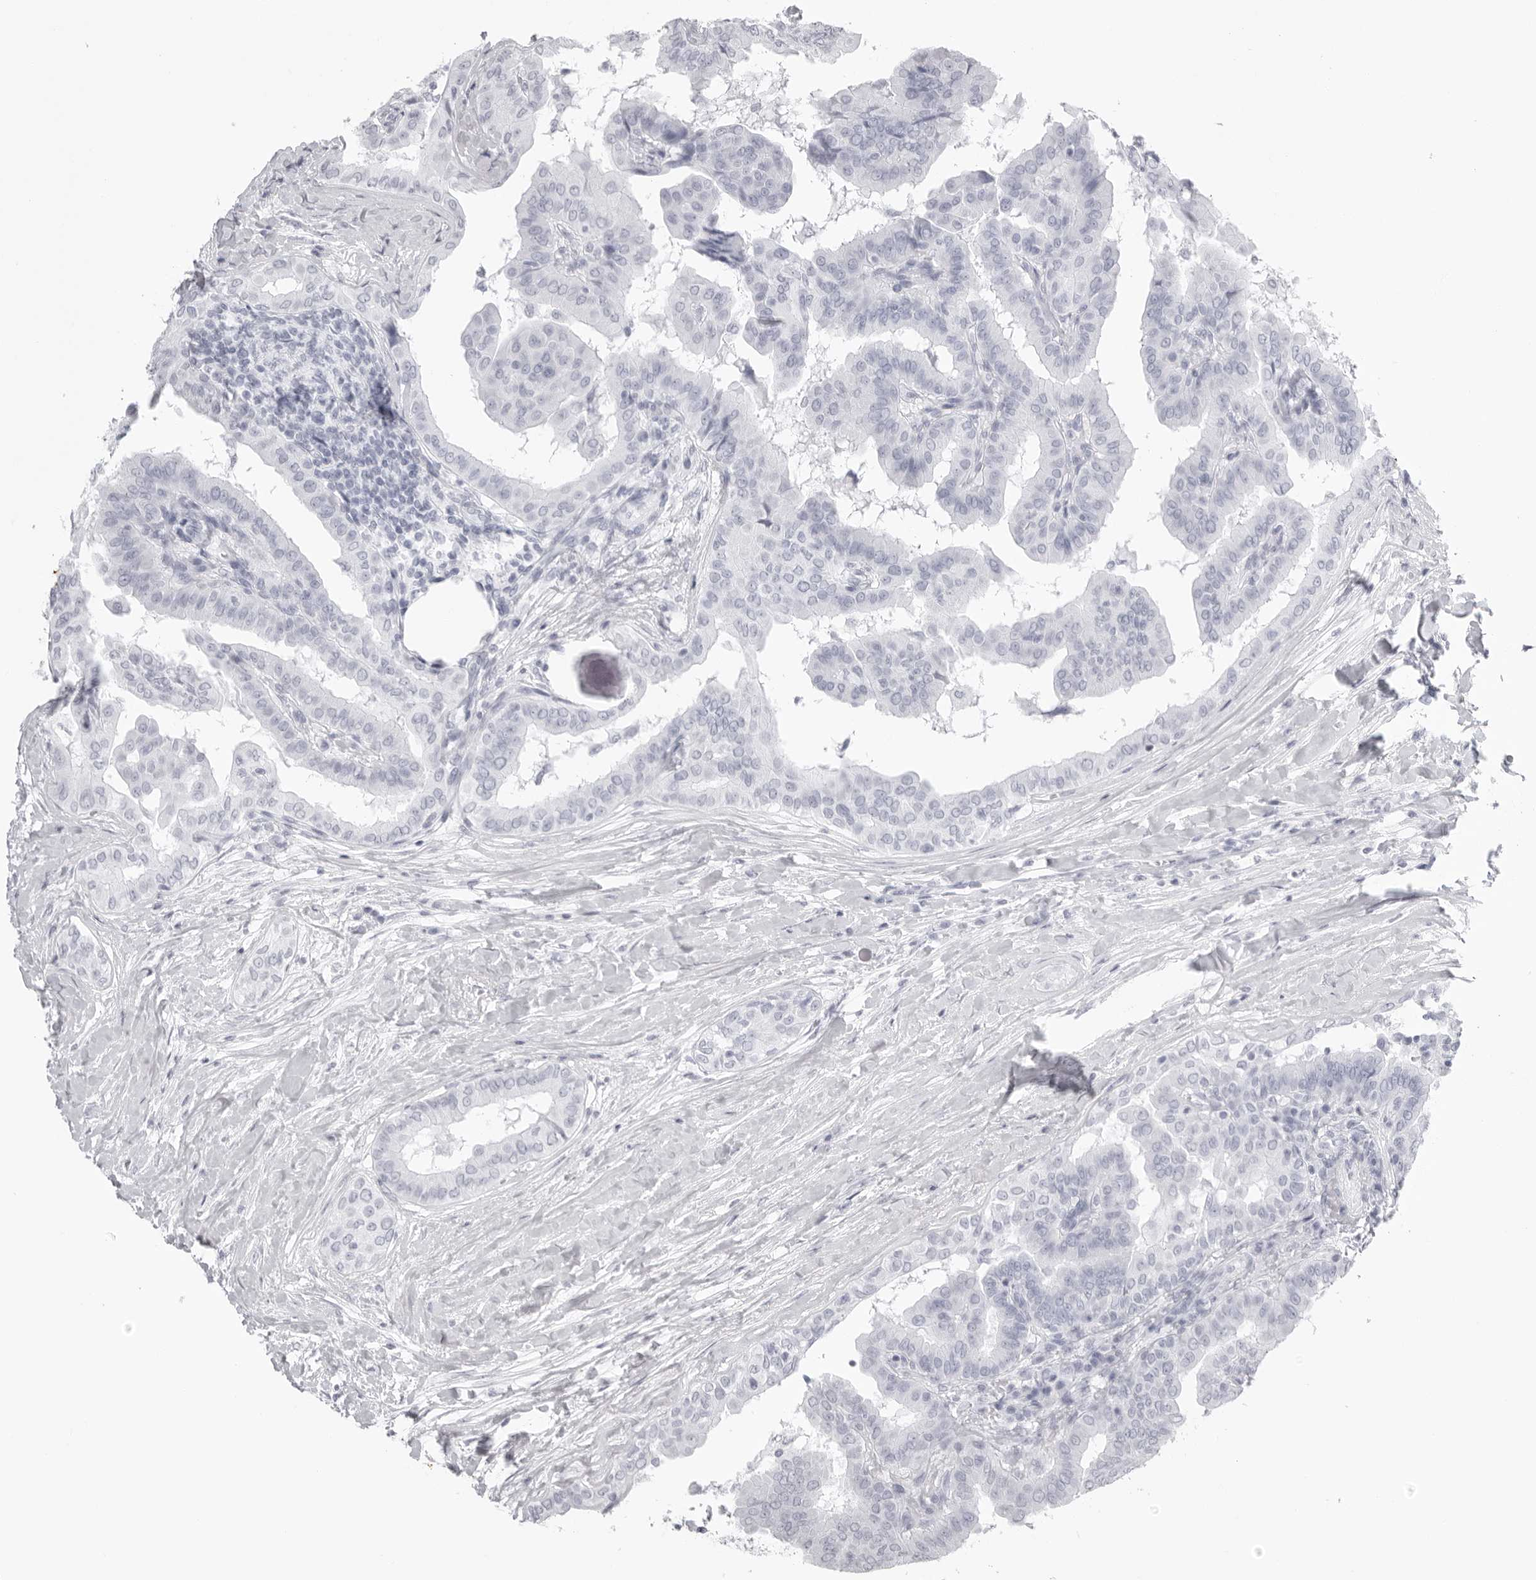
{"staining": {"intensity": "negative", "quantity": "none", "location": "none"}, "tissue": "thyroid cancer", "cell_type": "Tumor cells", "image_type": "cancer", "snomed": [{"axis": "morphology", "description": "Papillary adenocarcinoma, NOS"}, {"axis": "topography", "description": "Thyroid gland"}], "caption": "Immunohistochemistry (IHC) image of thyroid papillary adenocarcinoma stained for a protein (brown), which displays no expression in tumor cells.", "gene": "KLK9", "patient": {"sex": "male", "age": 33}}